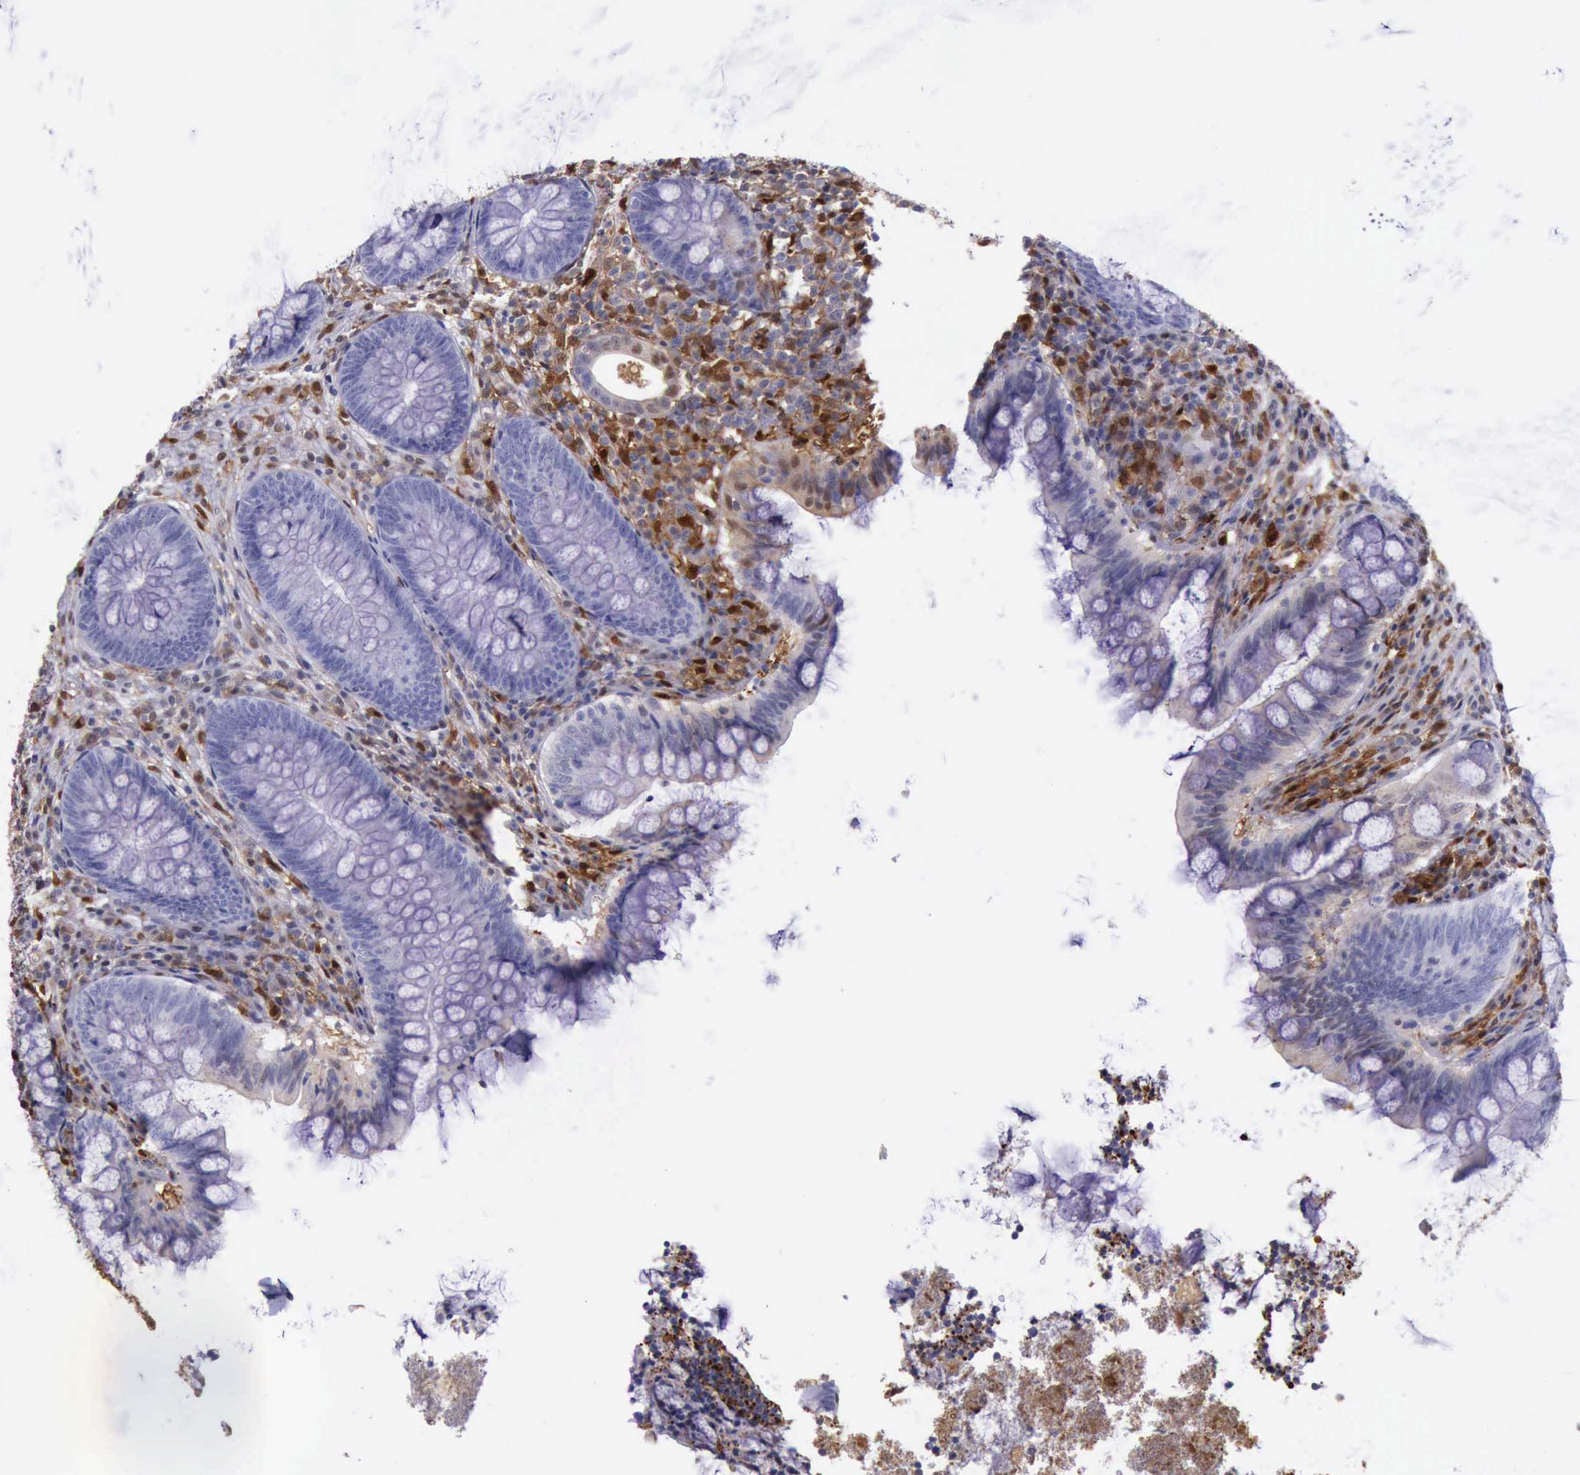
{"staining": {"intensity": "negative", "quantity": "none", "location": "none"}, "tissue": "appendix", "cell_type": "Glandular cells", "image_type": "normal", "snomed": [{"axis": "morphology", "description": "Normal tissue, NOS"}, {"axis": "topography", "description": "Appendix"}], "caption": "Immunohistochemistry (IHC) micrograph of benign human appendix stained for a protein (brown), which exhibits no staining in glandular cells. (Immunohistochemistry, brightfield microscopy, high magnification).", "gene": "TYMP", "patient": {"sex": "female", "age": 66}}